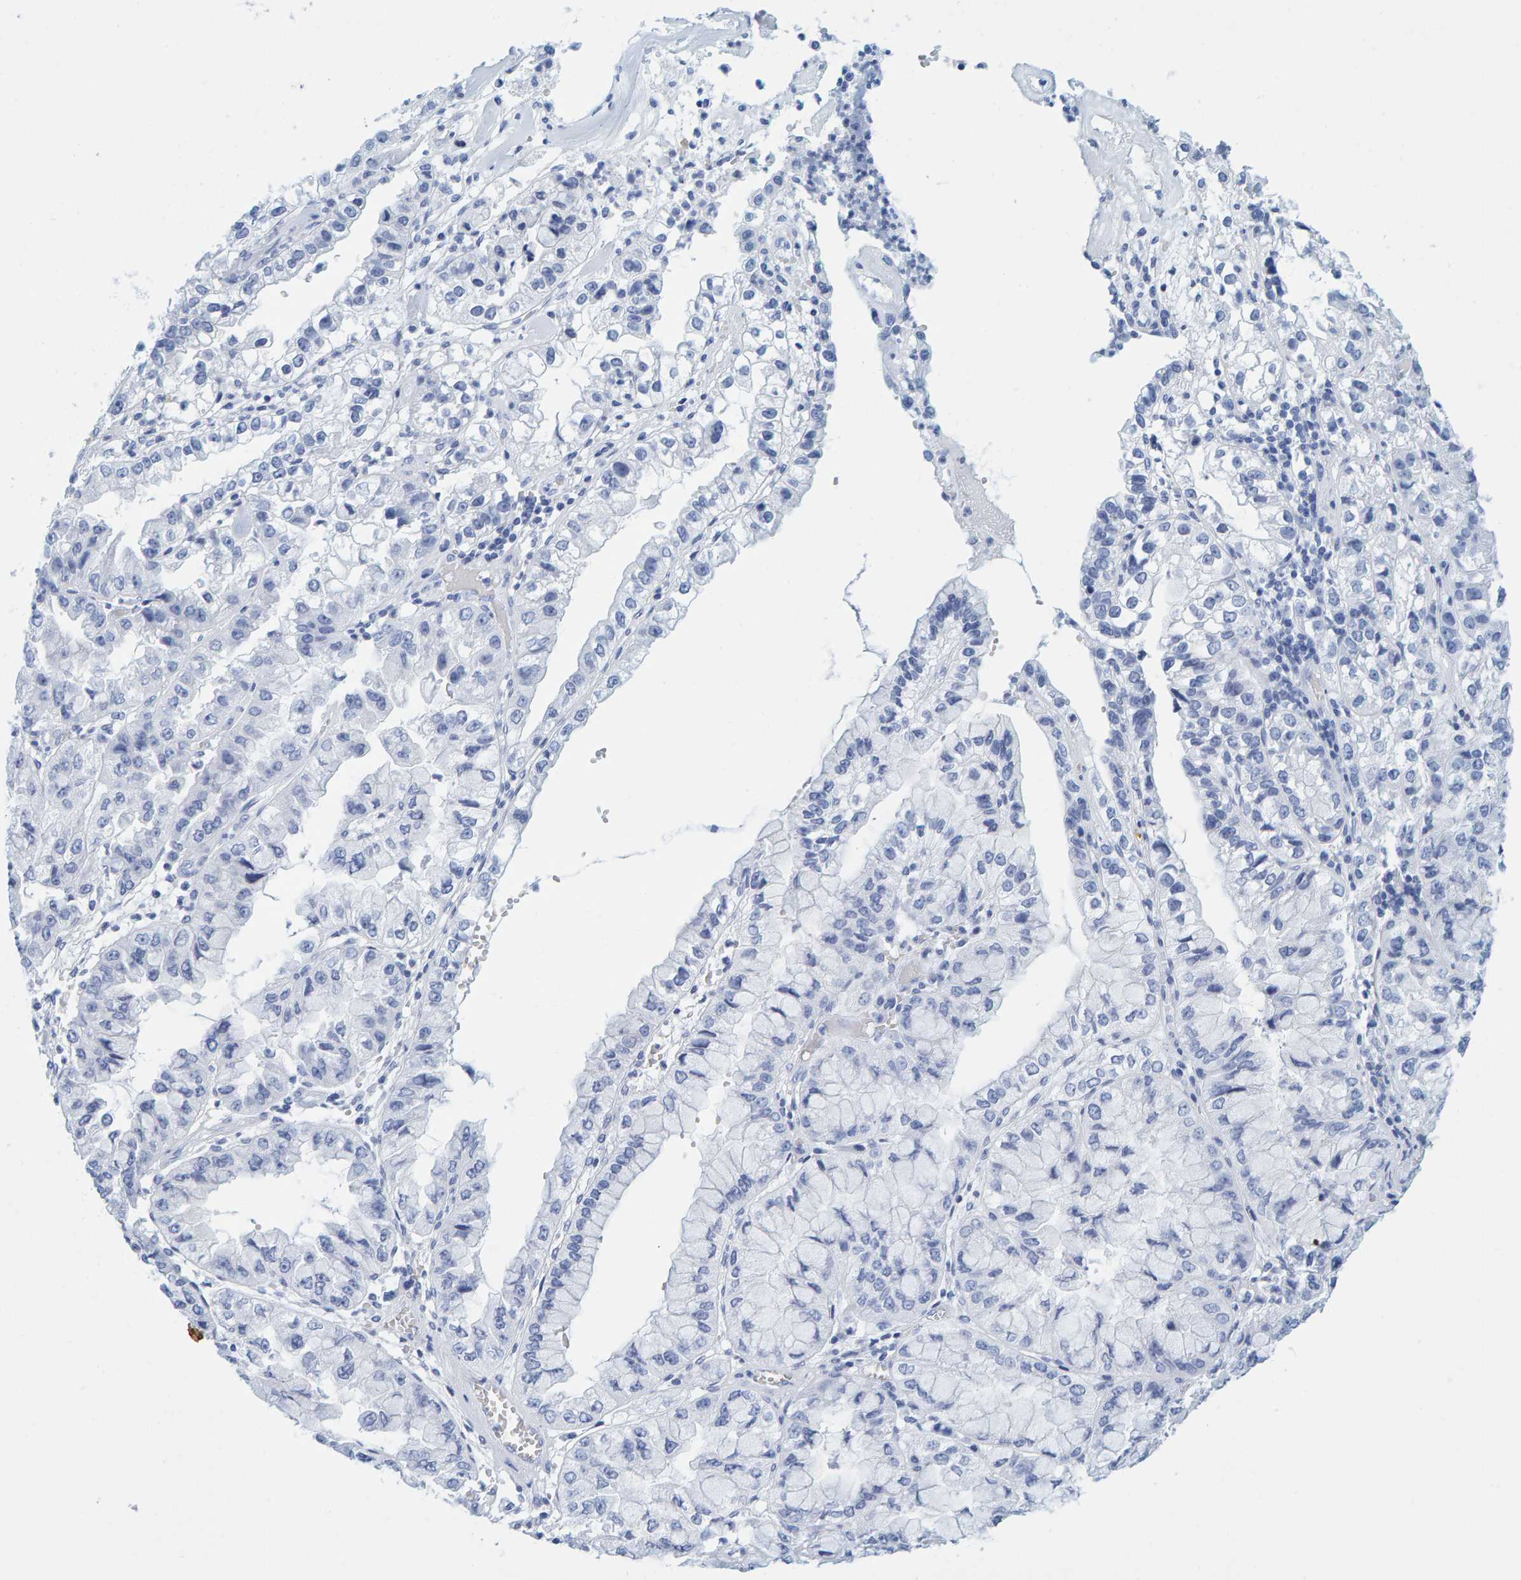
{"staining": {"intensity": "negative", "quantity": "none", "location": "none"}, "tissue": "liver cancer", "cell_type": "Tumor cells", "image_type": "cancer", "snomed": [{"axis": "morphology", "description": "Cholangiocarcinoma"}, {"axis": "topography", "description": "Liver"}], "caption": "A high-resolution histopathology image shows immunohistochemistry staining of liver cancer (cholangiocarcinoma), which demonstrates no significant staining in tumor cells. (DAB (3,3'-diaminobenzidine) immunohistochemistry (IHC), high magnification).", "gene": "SFTPC", "patient": {"sex": "female", "age": 79}}